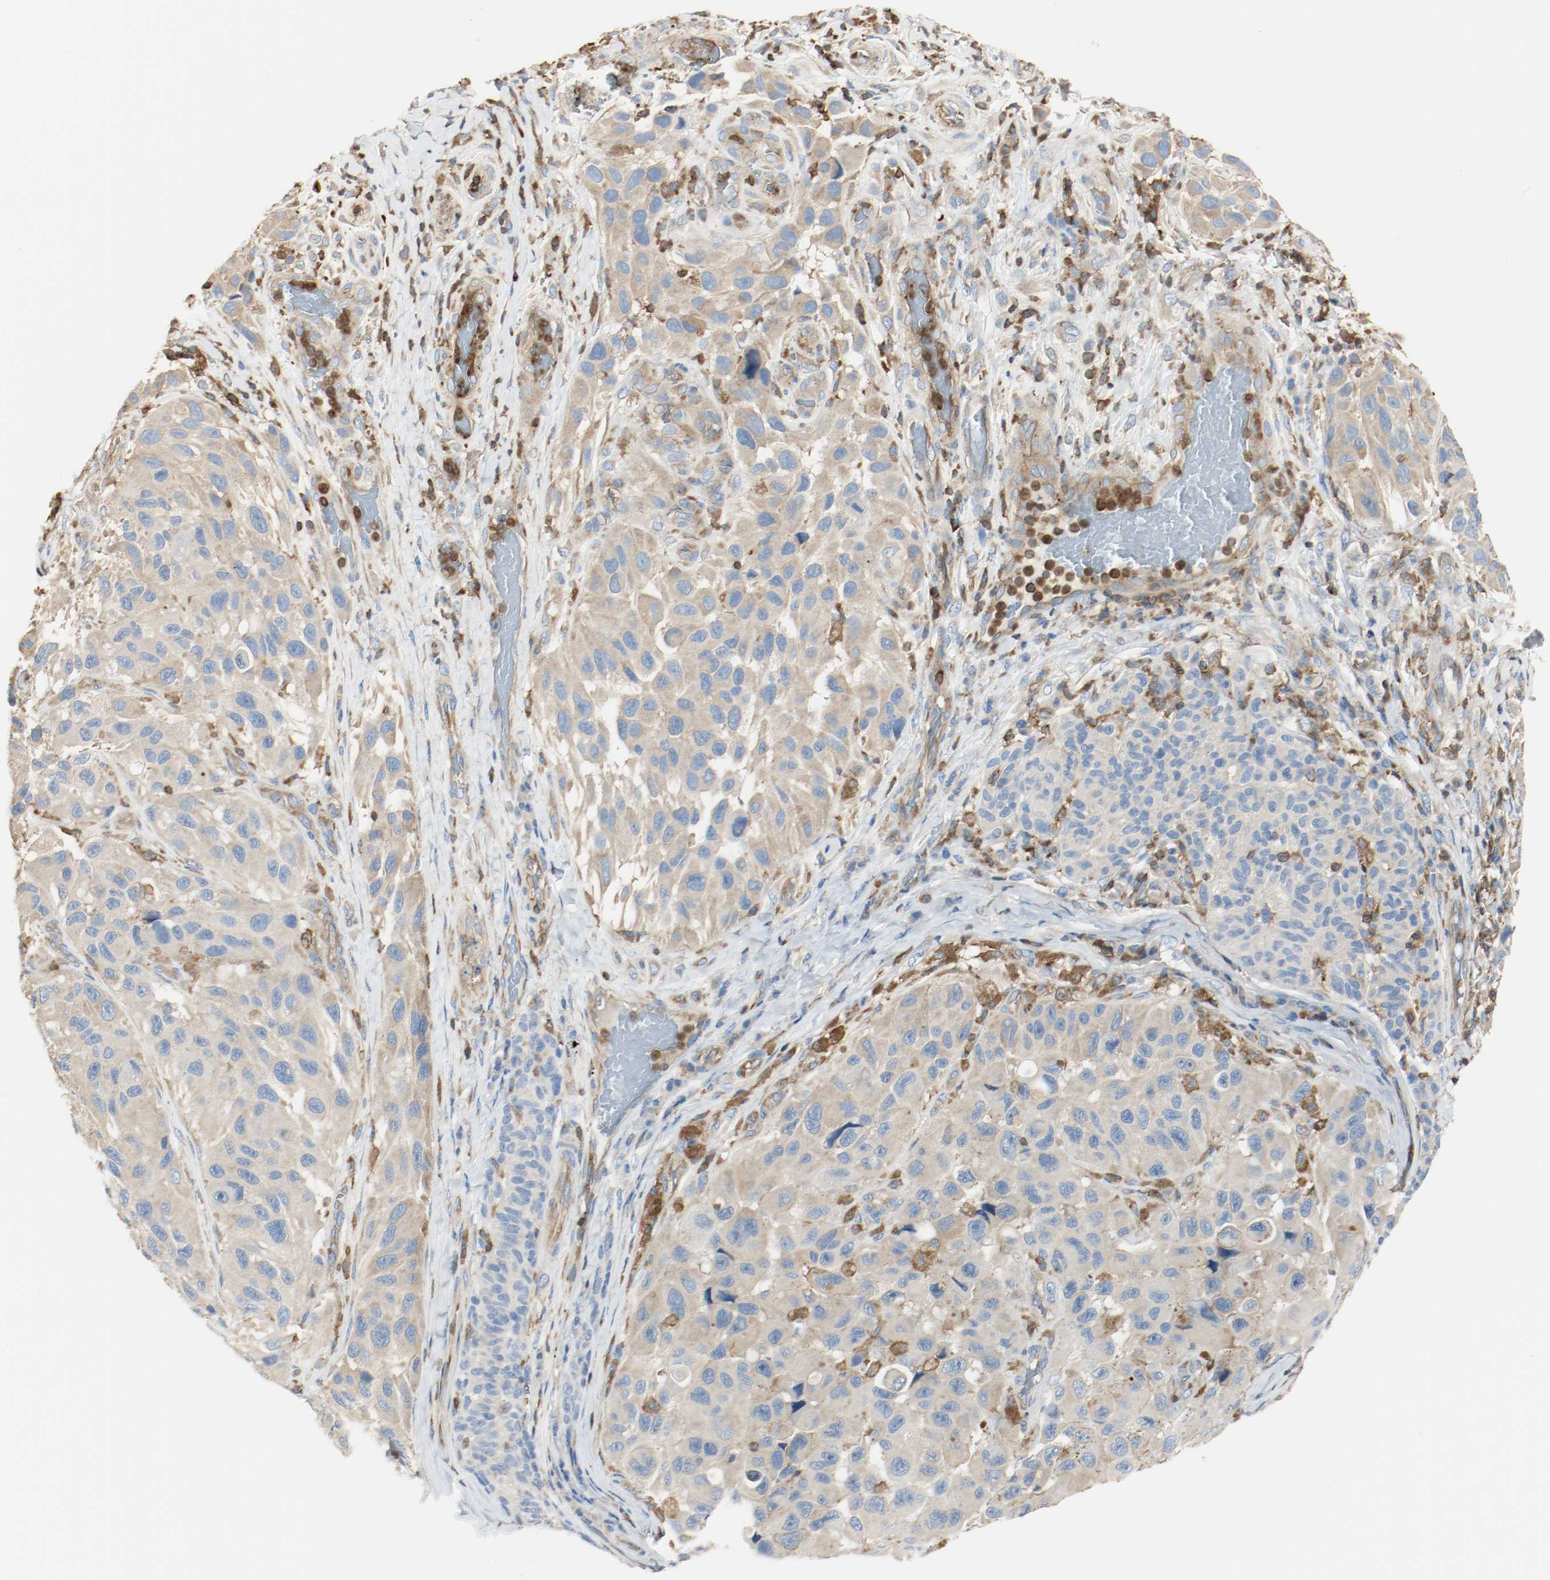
{"staining": {"intensity": "moderate", "quantity": ">75%", "location": "cytoplasmic/membranous"}, "tissue": "melanoma", "cell_type": "Tumor cells", "image_type": "cancer", "snomed": [{"axis": "morphology", "description": "Malignant melanoma, NOS"}, {"axis": "topography", "description": "Skin"}], "caption": "IHC of melanoma exhibits medium levels of moderate cytoplasmic/membranous expression in approximately >75% of tumor cells. (Stains: DAB in brown, nuclei in blue, Microscopy: brightfield microscopy at high magnification).", "gene": "ARPC1B", "patient": {"sex": "female", "age": 73}}